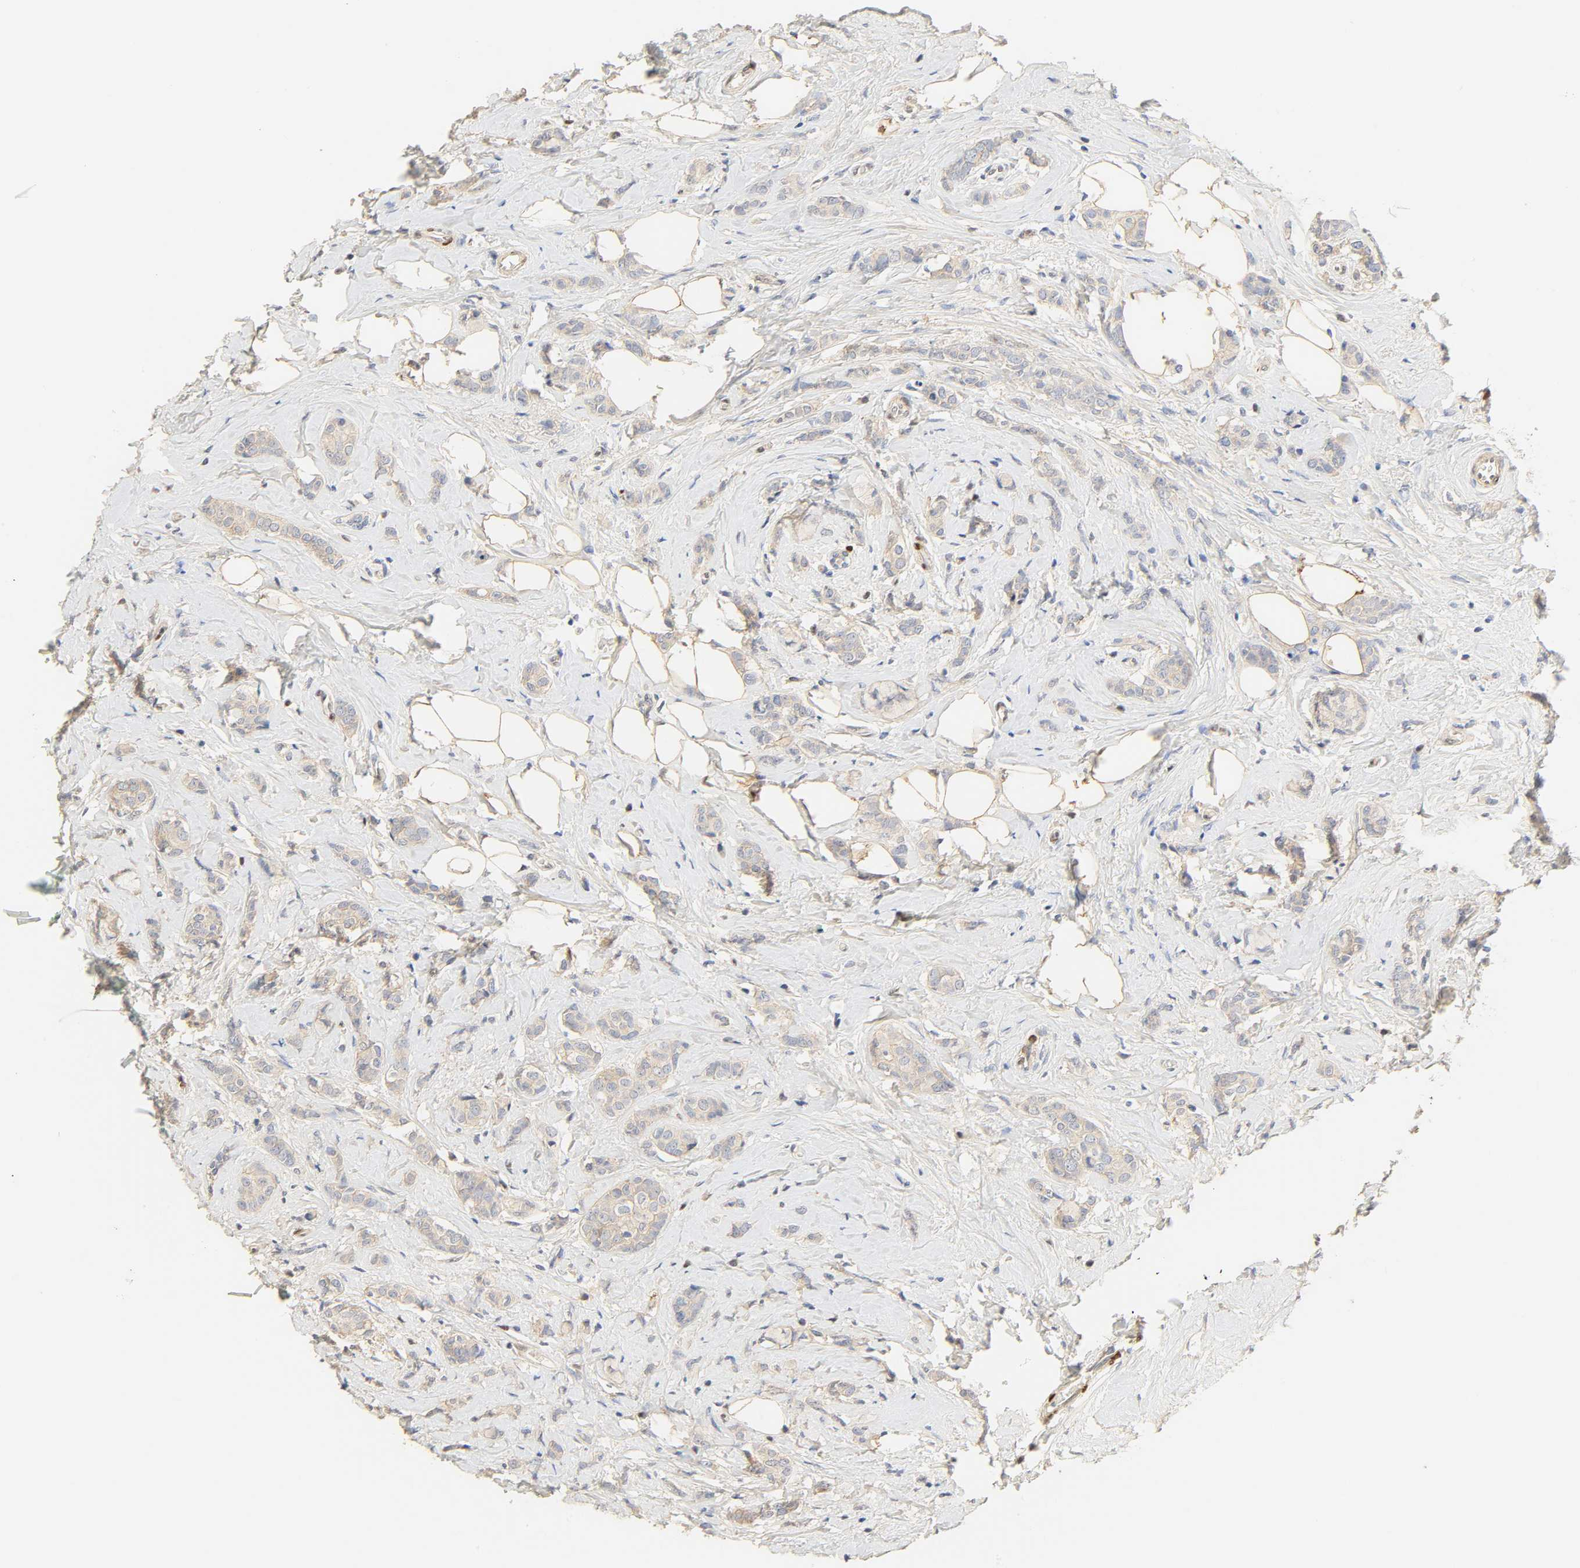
{"staining": {"intensity": "negative", "quantity": "none", "location": "none"}, "tissue": "breast cancer", "cell_type": "Tumor cells", "image_type": "cancer", "snomed": [{"axis": "morphology", "description": "Lobular carcinoma"}, {"axis": "topography", "description": "Breast"}], "caption": "Tumor cells are negative for brown protein staining in breast cancer. (DAB (3,3'-diaminobenzidine) IHC, high magnification).", "gene": "BORCS8-MEF2B", "patient": {"sex": "female", "age": 60}}